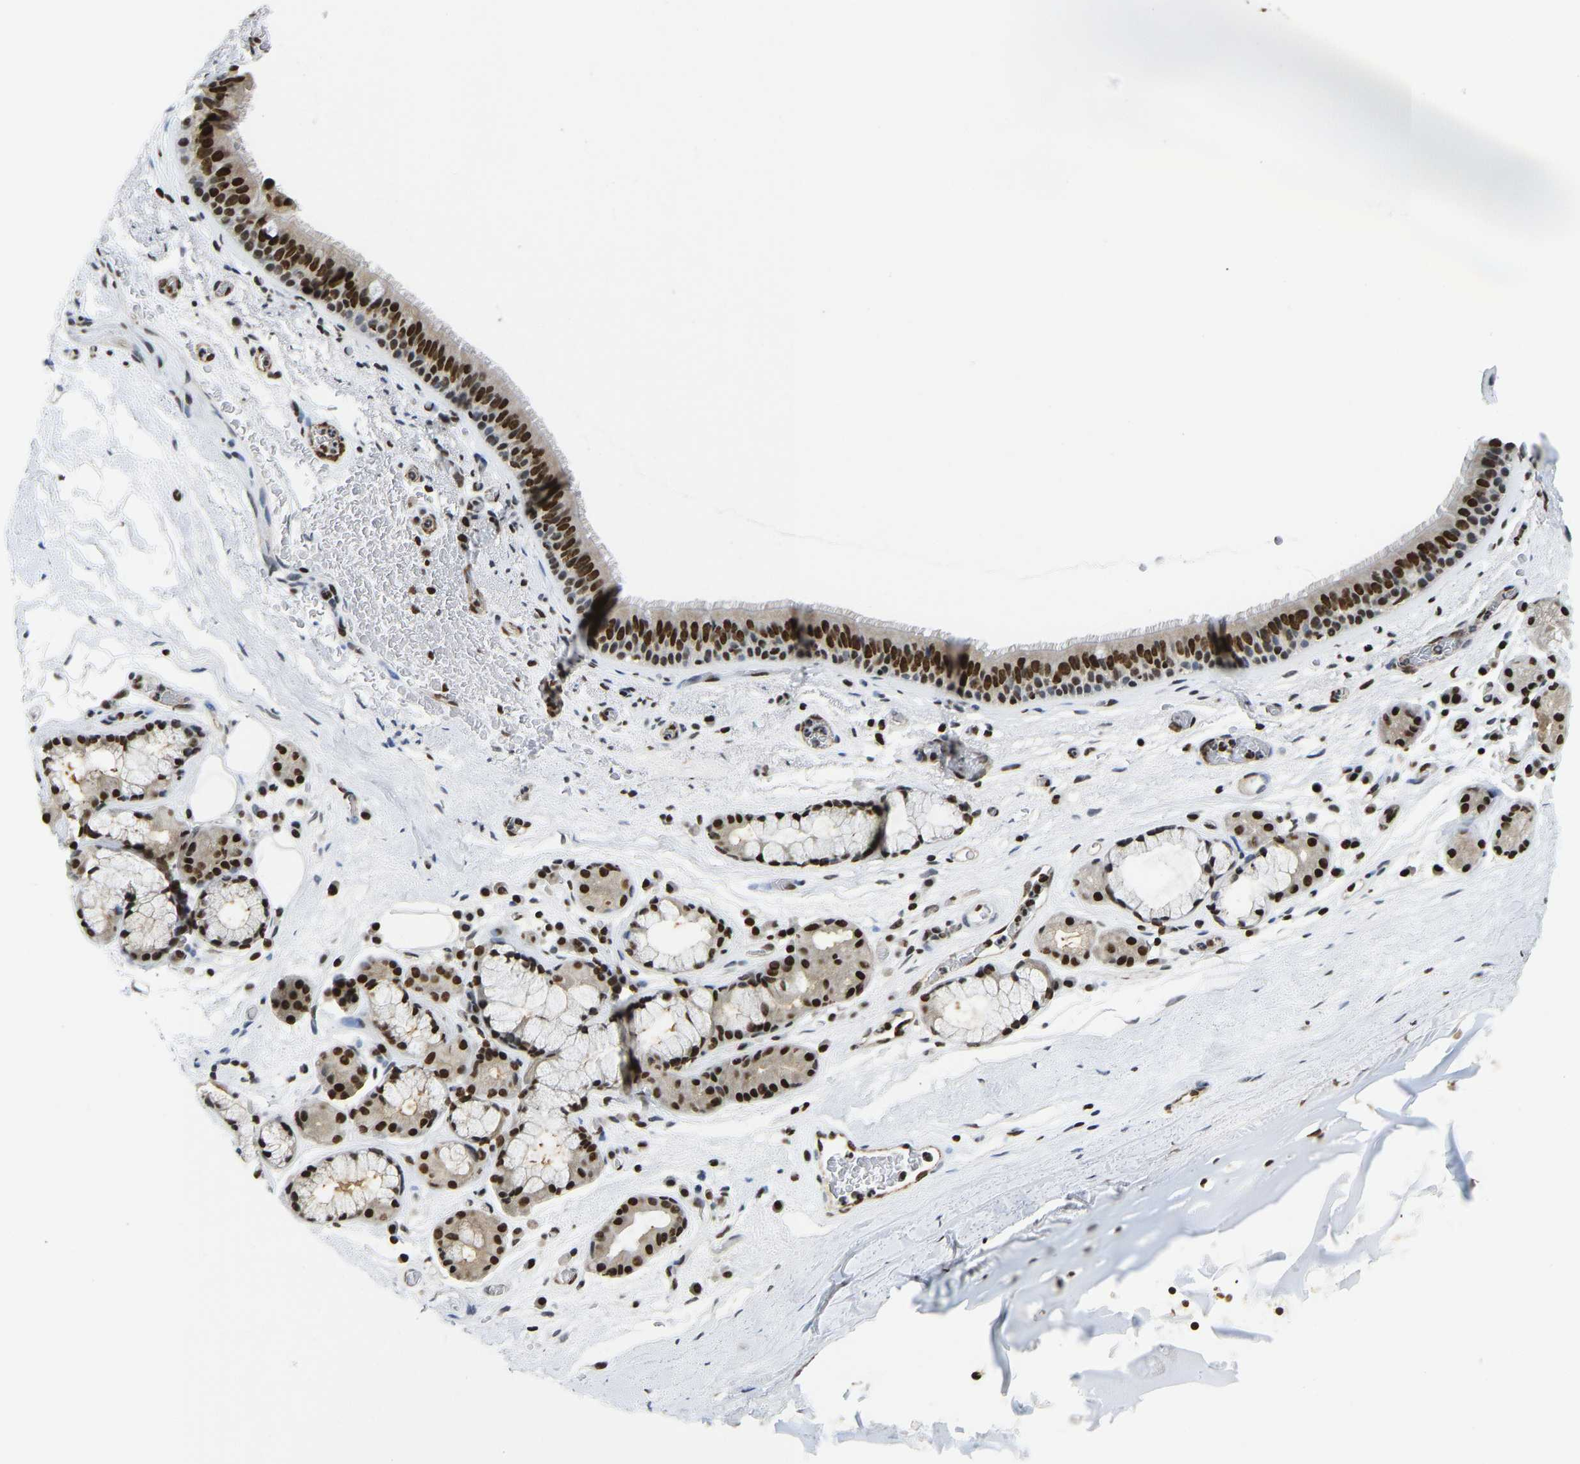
{"staining": {"intensity": "strong", "quantity": ">75%", "location": "nuclear"}, "tissue": "bronchus", "cell_type": "Respiratory epithelial cells", "image_type": "normal", "snomed": [{"axis": "morphology", "description": "Normal tissue, NOS"}, {"axis": "topography", "description": "Cartilage tissue"}], "caption": "A high amount of strong nuclear expression is present in about >75% of respiratory epithelial cells in normal bronchus.", "gene": "ZSCAN20", "patient": {"sex": "female", "age": 63}}